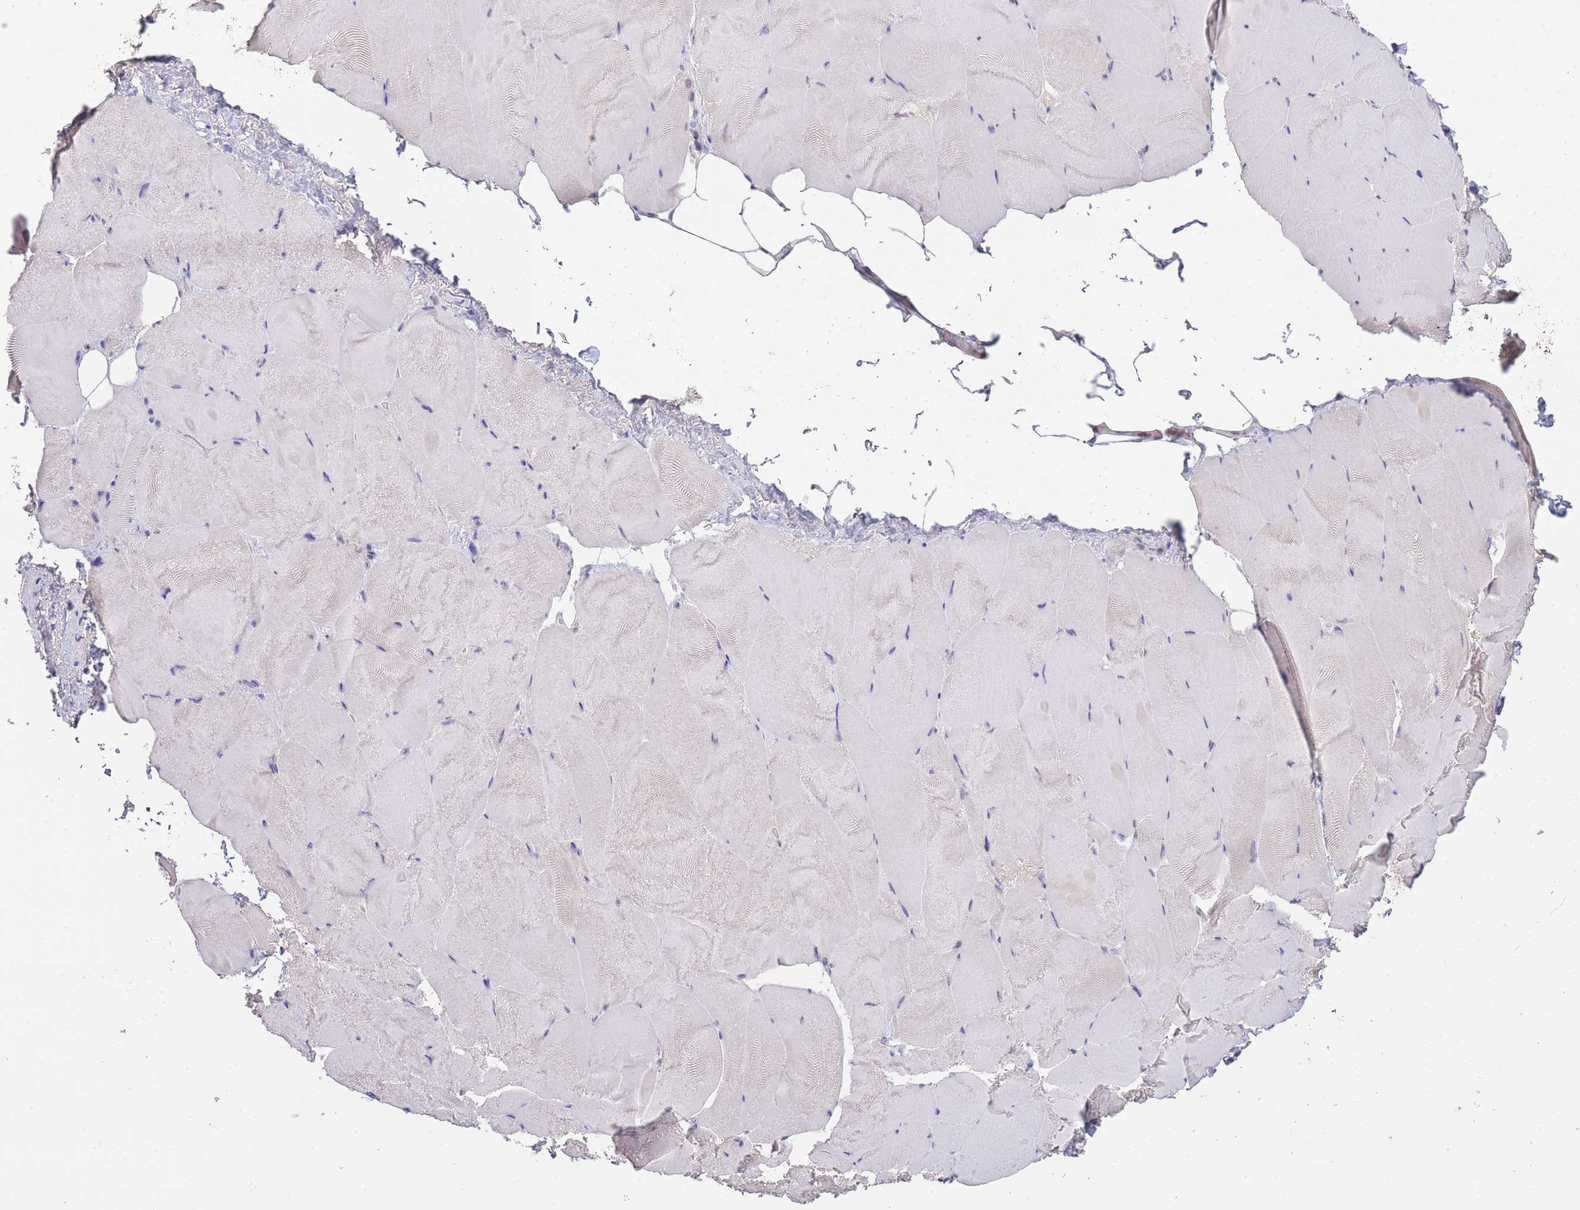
{"staining": {"intensity": "negative", "quantity": "none", "location": "none"}, "tissue": "skeletal muscle", "cell_type": "Myocytes", "image_type": "normal", "snomed": [{"axis": "morphology", "description": "Normal tissue, NOS"}, {"axis": "topography", "description": "Skeletal muscle"}], "caption": "This histopathology image is of benign skeletal muscle stained with IHC to label a protein in brown with the nuclei are counter-stained blue. There is no expression in myocytes. (DAB immunohistochemistry (IHC) visualized using brightfield microscopy, high magnification).", "gene": "GOLGA6L1", "patient": {"sex": "female", "age": 64}}